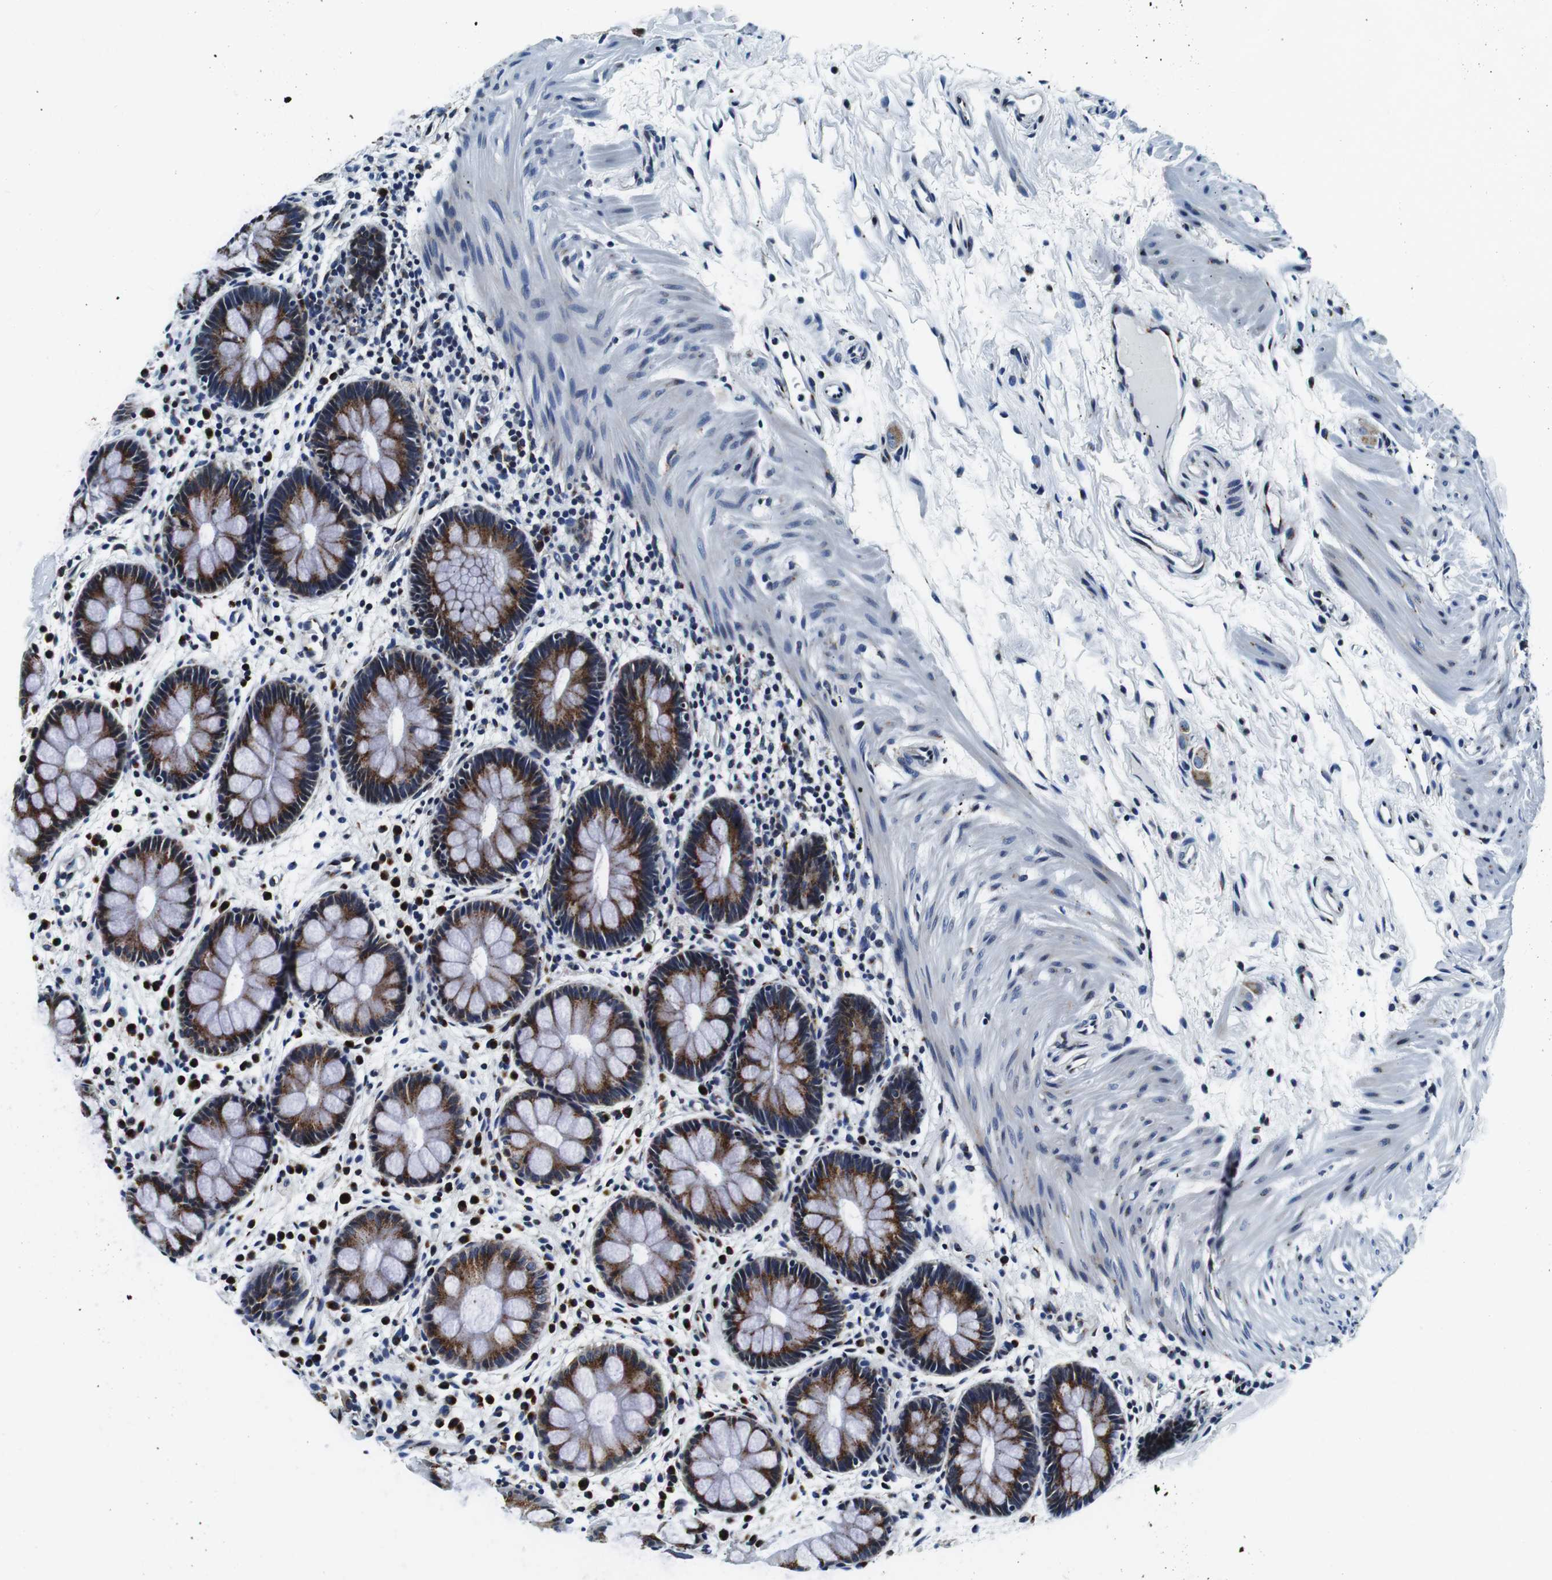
{"staining": {"intensity": "strong", "quantity": ">75%", "location": "cytoplasmic/membranous"}, "tissue": "rectum", "cell_type": "Glandular cells", "image_type": "normal", "snomed": [{"axis": "morphology", "description": "Normal tissue, NOS"}, {"axis": "topography", "description": "Rectum"}], "caption": "This is a micrograph of immunohistochemistry (IHC) staining of normal rectum, which shows strong positivity in the cytoplasmic/membranous of glandular cells.", "gene": "FAR2", "patient": {"sex": "female", "age": 24}}